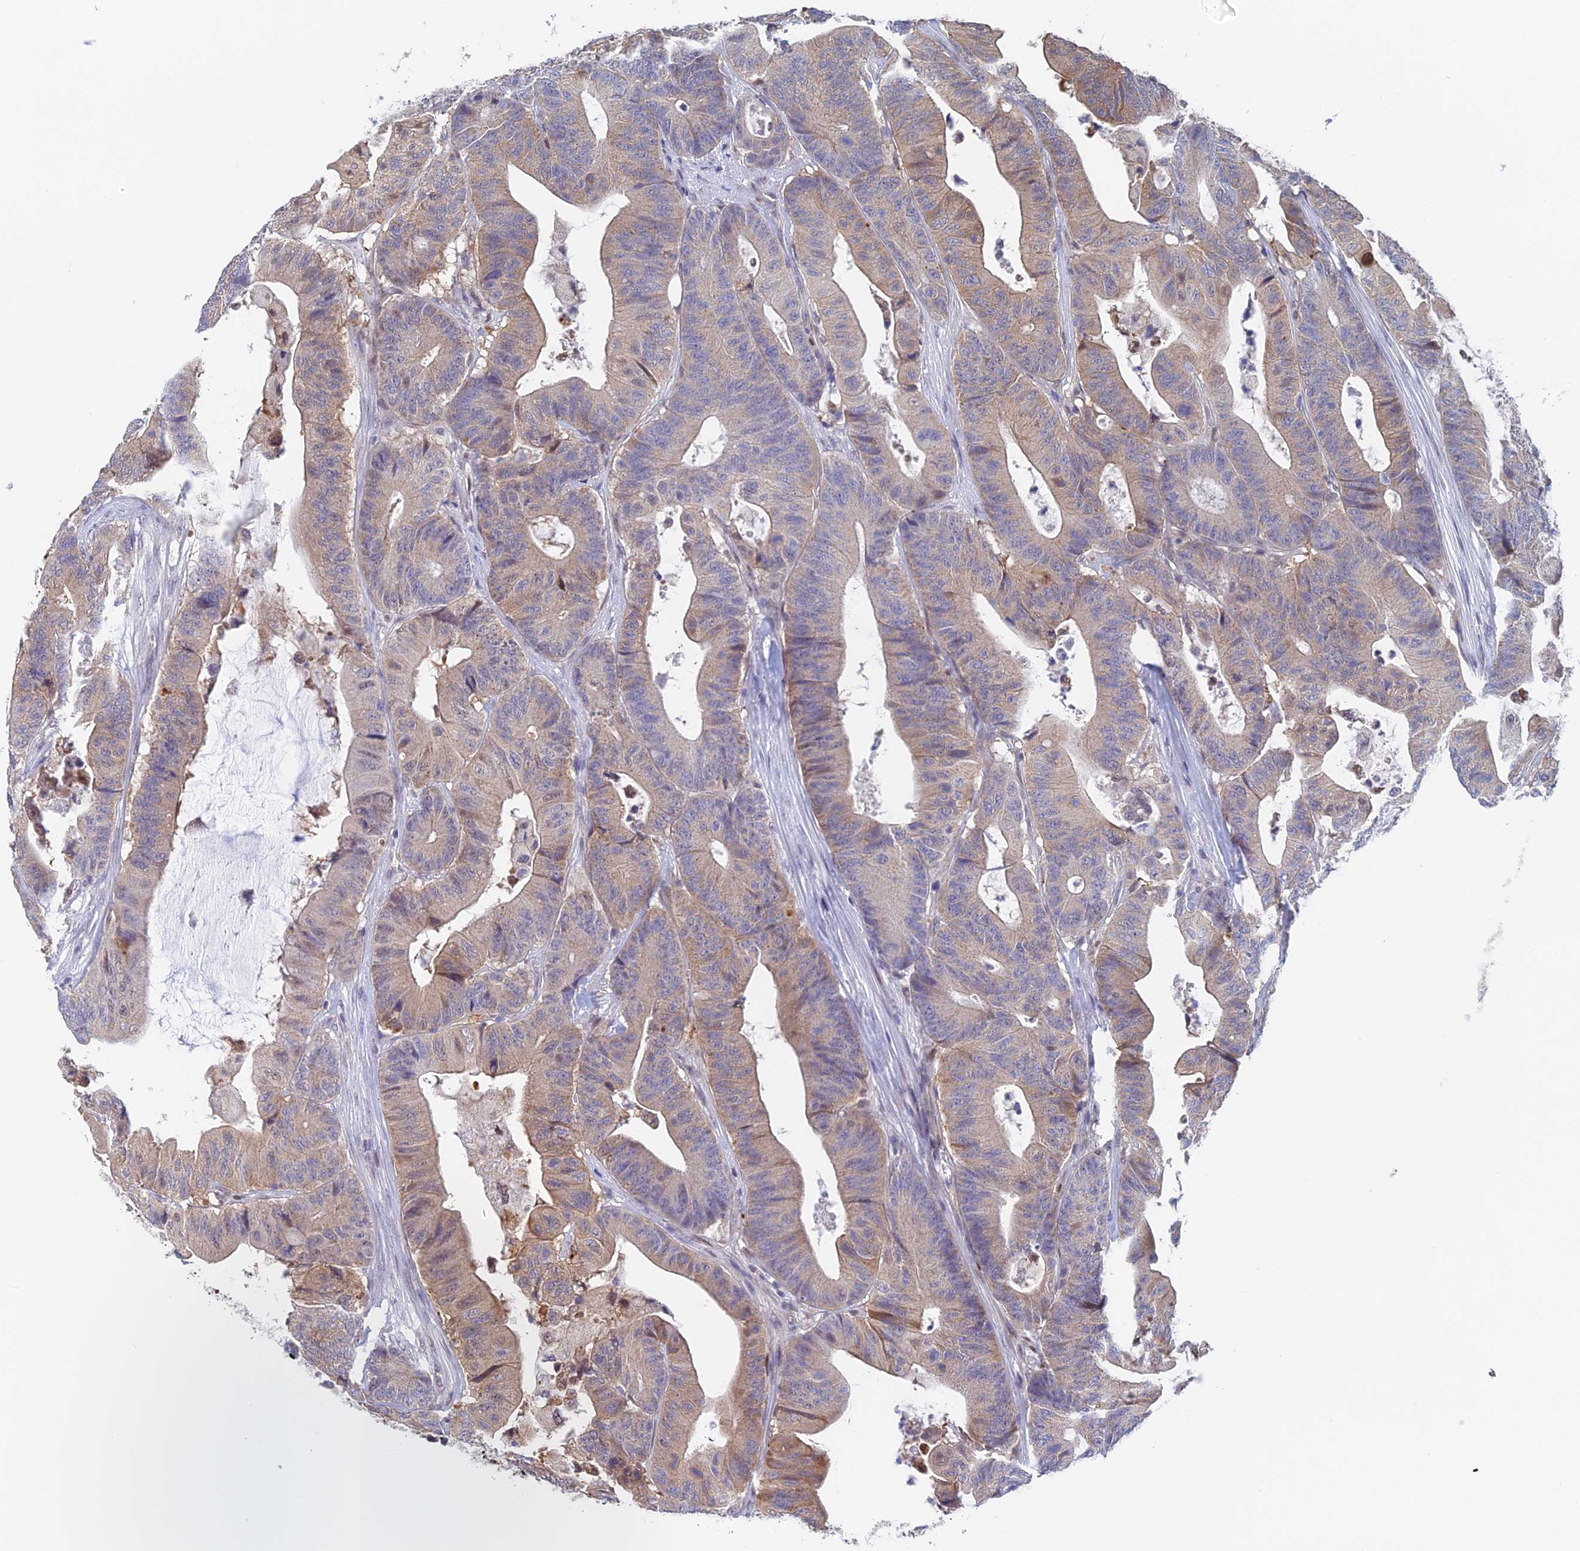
{"staining": {"intensity": "weak", "quantity": "25%-75%", "location": "cytoplasmic/membranous"}, "tissue": "colorectal cancer", "cell_type": "Tumor cells", "image_type": "cancer", "snomed": [{"axis": "morphology", "description": "Adenocarcinoma, NOS"}, {"axis": "topography", "description": "Colon"}], "caption": "A brown stain highlights weak cytoplasmic/membranous expression of a protein in human adenocarcinoma (colorectal) tumor cells. (Brightfield microscopy of DAB IHC at high magnification).", "gene": "MRPL17", "patient": {"sex": "female", "age": 84}}